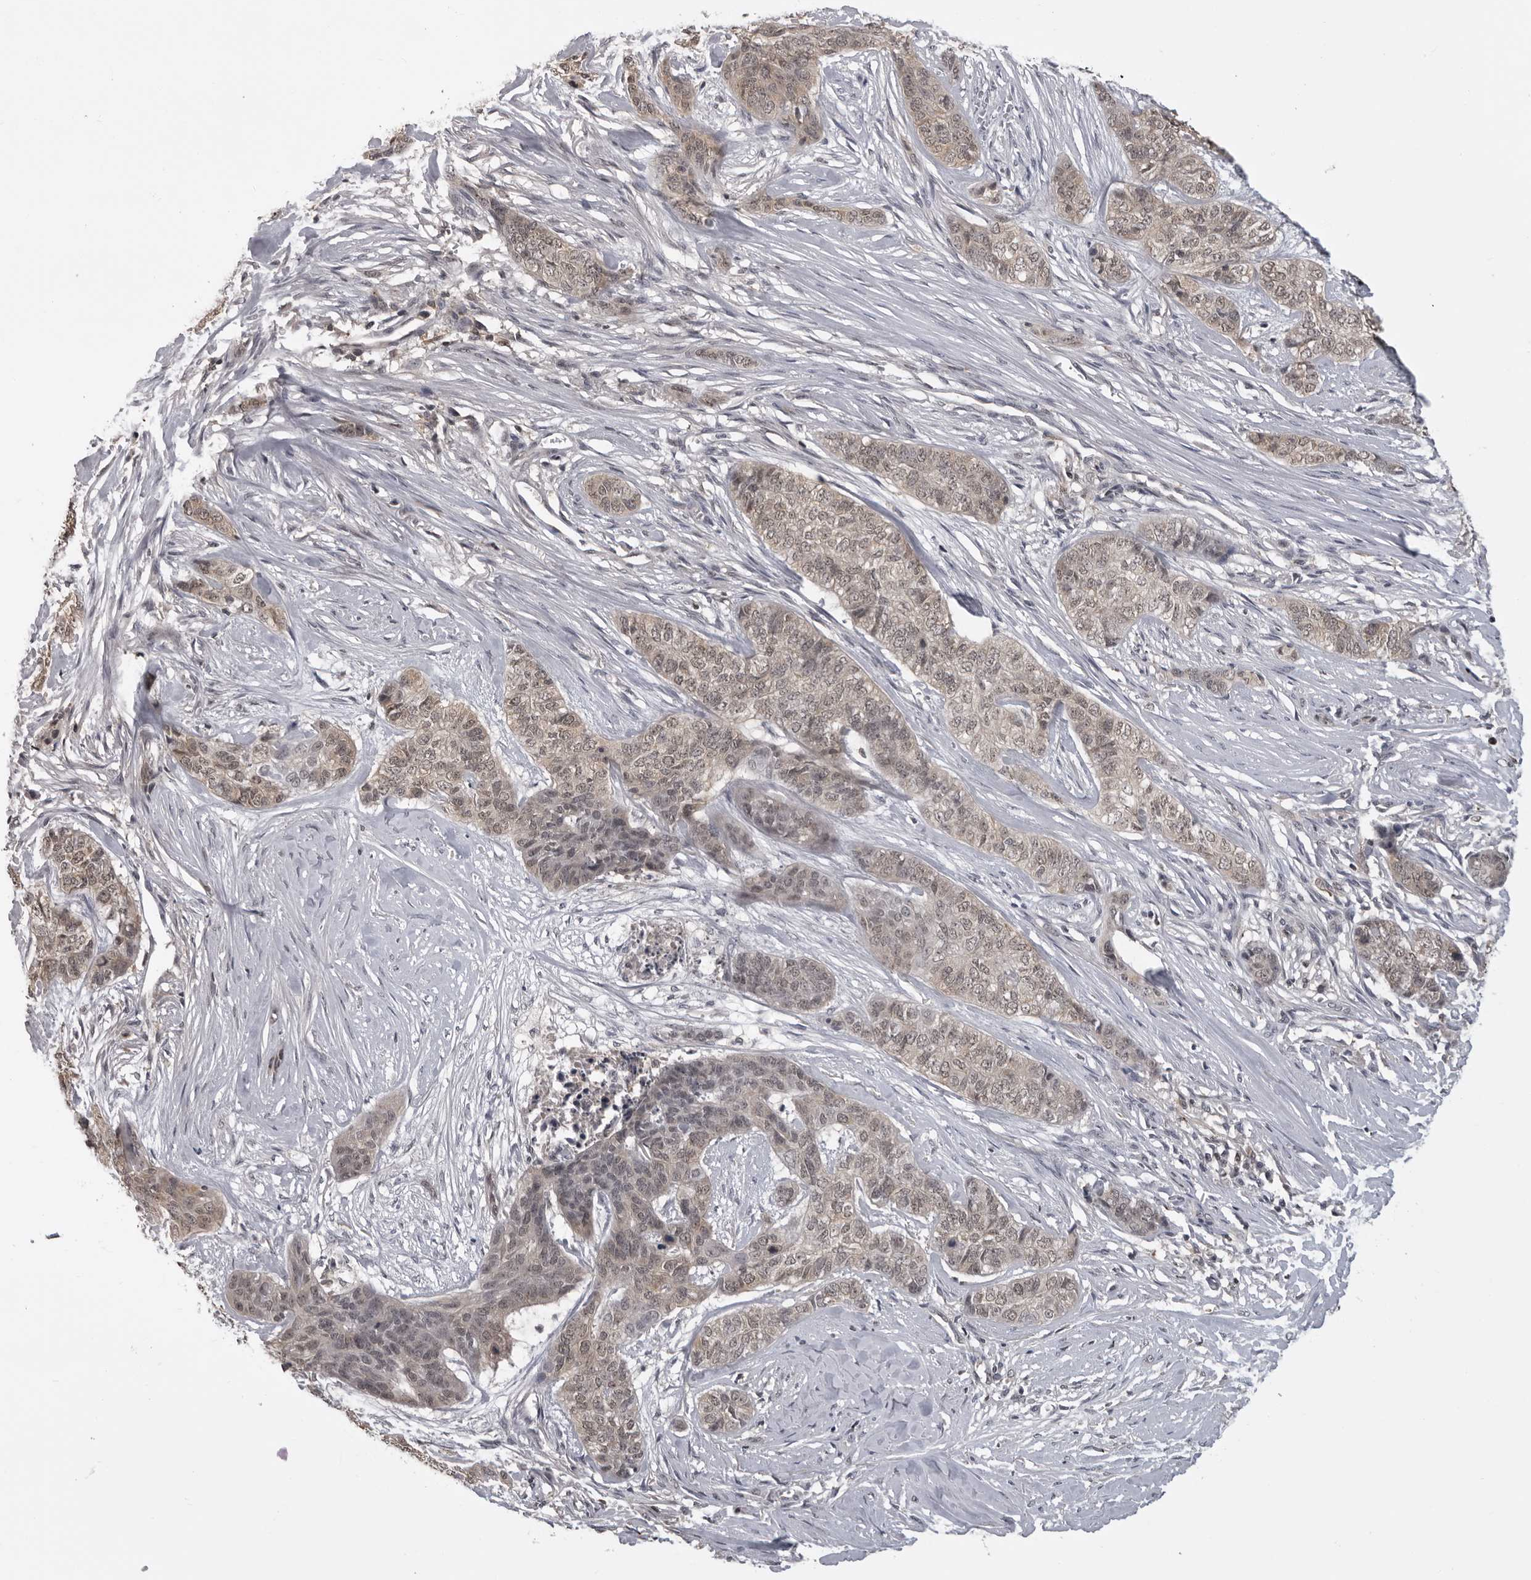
{"staining": {"intensity": "weak", "quantity": ">75%", "location": "nuclear"}, "tissue": "skin cancer", "cell_type": "Tumor cells", "image_type": "cancer", "snomed": [{"axis": "morphology", "description": "Basal cell carcinoma"}, {"axis": "topography", "description": "Skin"}], "caption": "A histopathology image of human skin basal cell carcinoma stained for a protein reveals weak nuclear brown staining in tumor cells.", "gene": "PDCL3", "patient": {"sex": "female", "age": 64}}